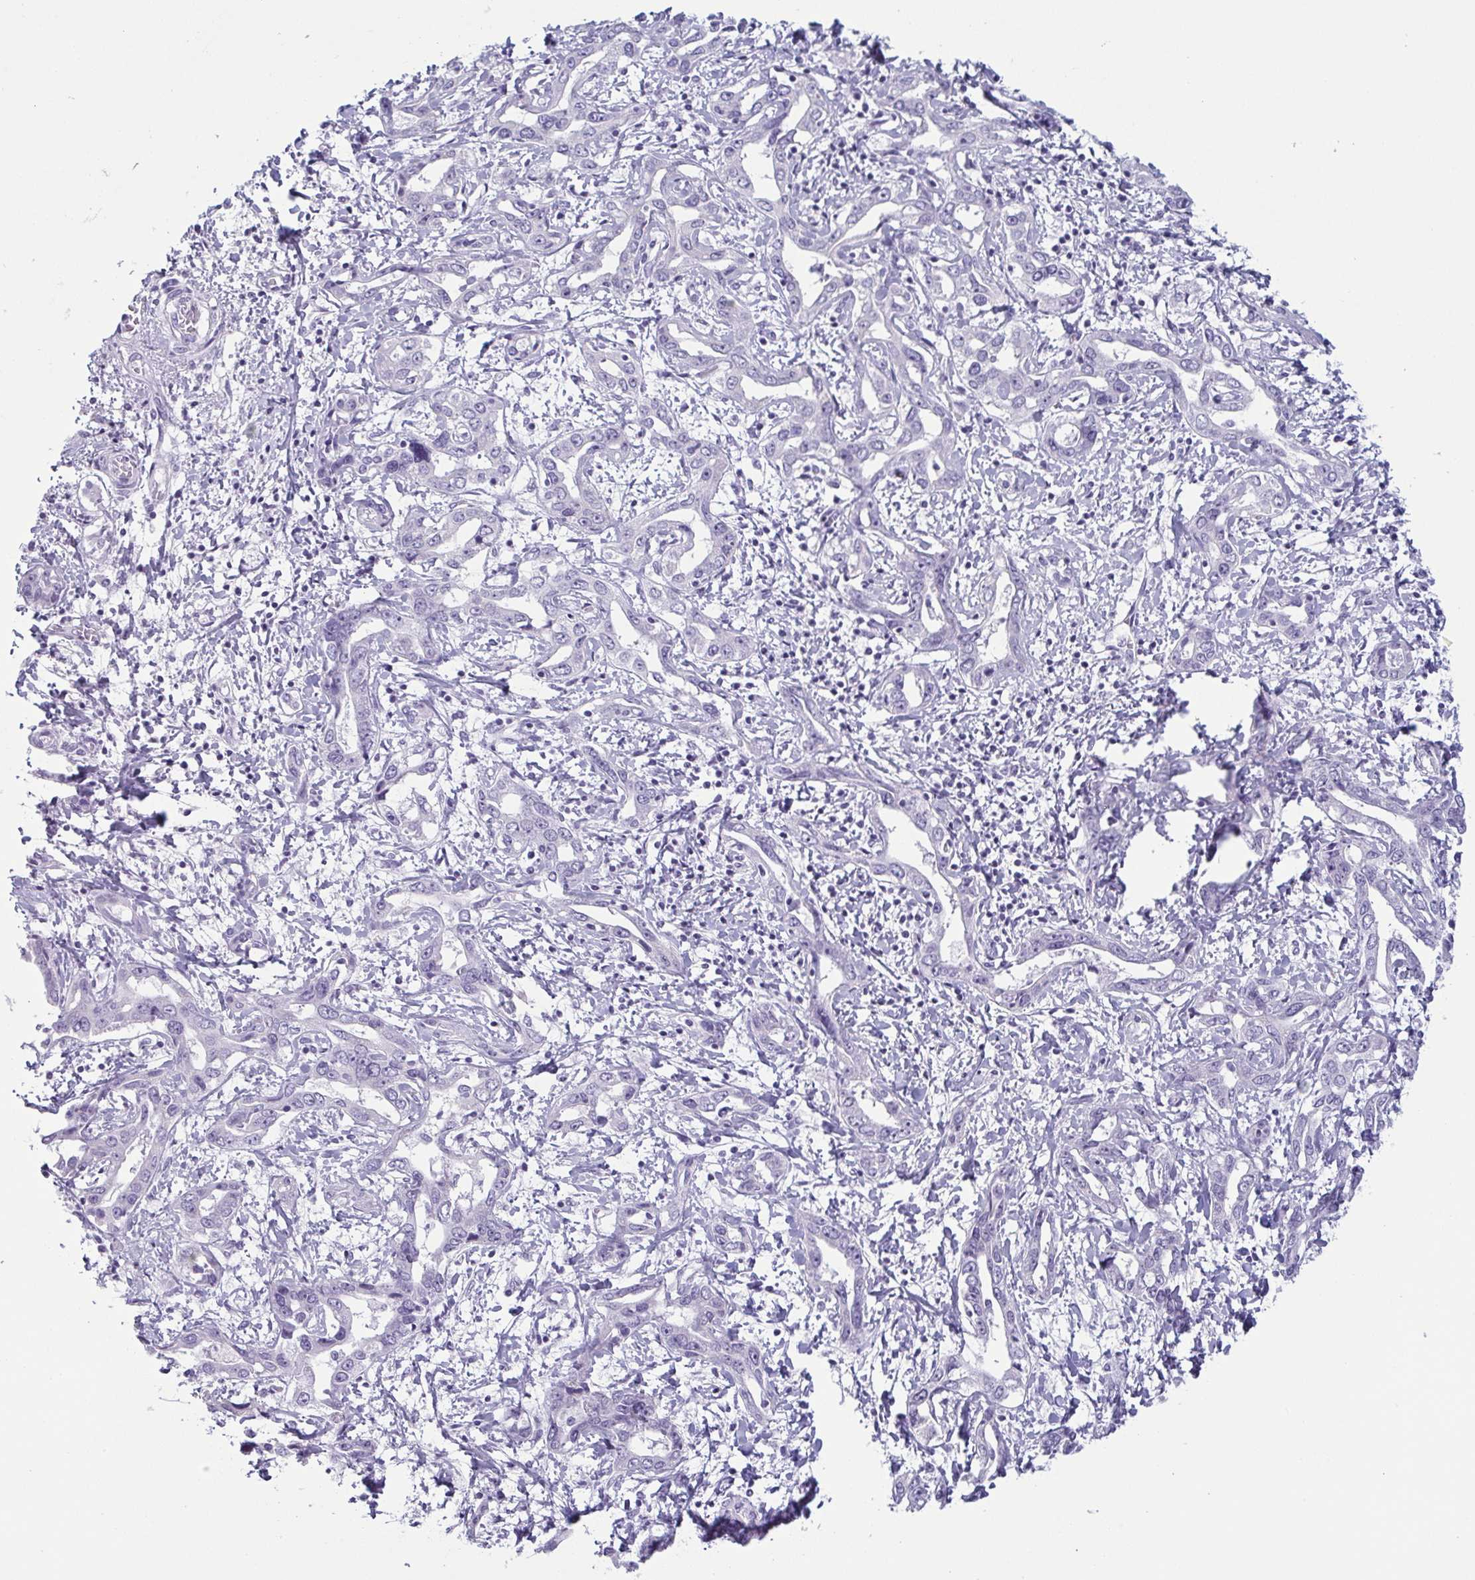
{"staining": {"intensity": "negative", "quantity": "none", "location": "none"}, "tissue": "liver cancer", "cell_type": "Tumor cells", "image_type": "cancer", "snomed": [{"axis": "morphology", "description": "Cholangiocarcinoma"}, {"axis": "topography", "description": "Liver"}], "caption": "Immunohistochemistry (IHC) photomicrograph of neoplastic tissue: liver cholangiocarcinoma stained with DAB reveals no significant protein expression in tumor cells. The staining was performed using DAB to visualize the protein expression in brown, while the nuclei were stained in blue with hematoxylin (Magnification: 20x).", "gene": "KRT78", "patient": {"sex": "male", "age": 59}}